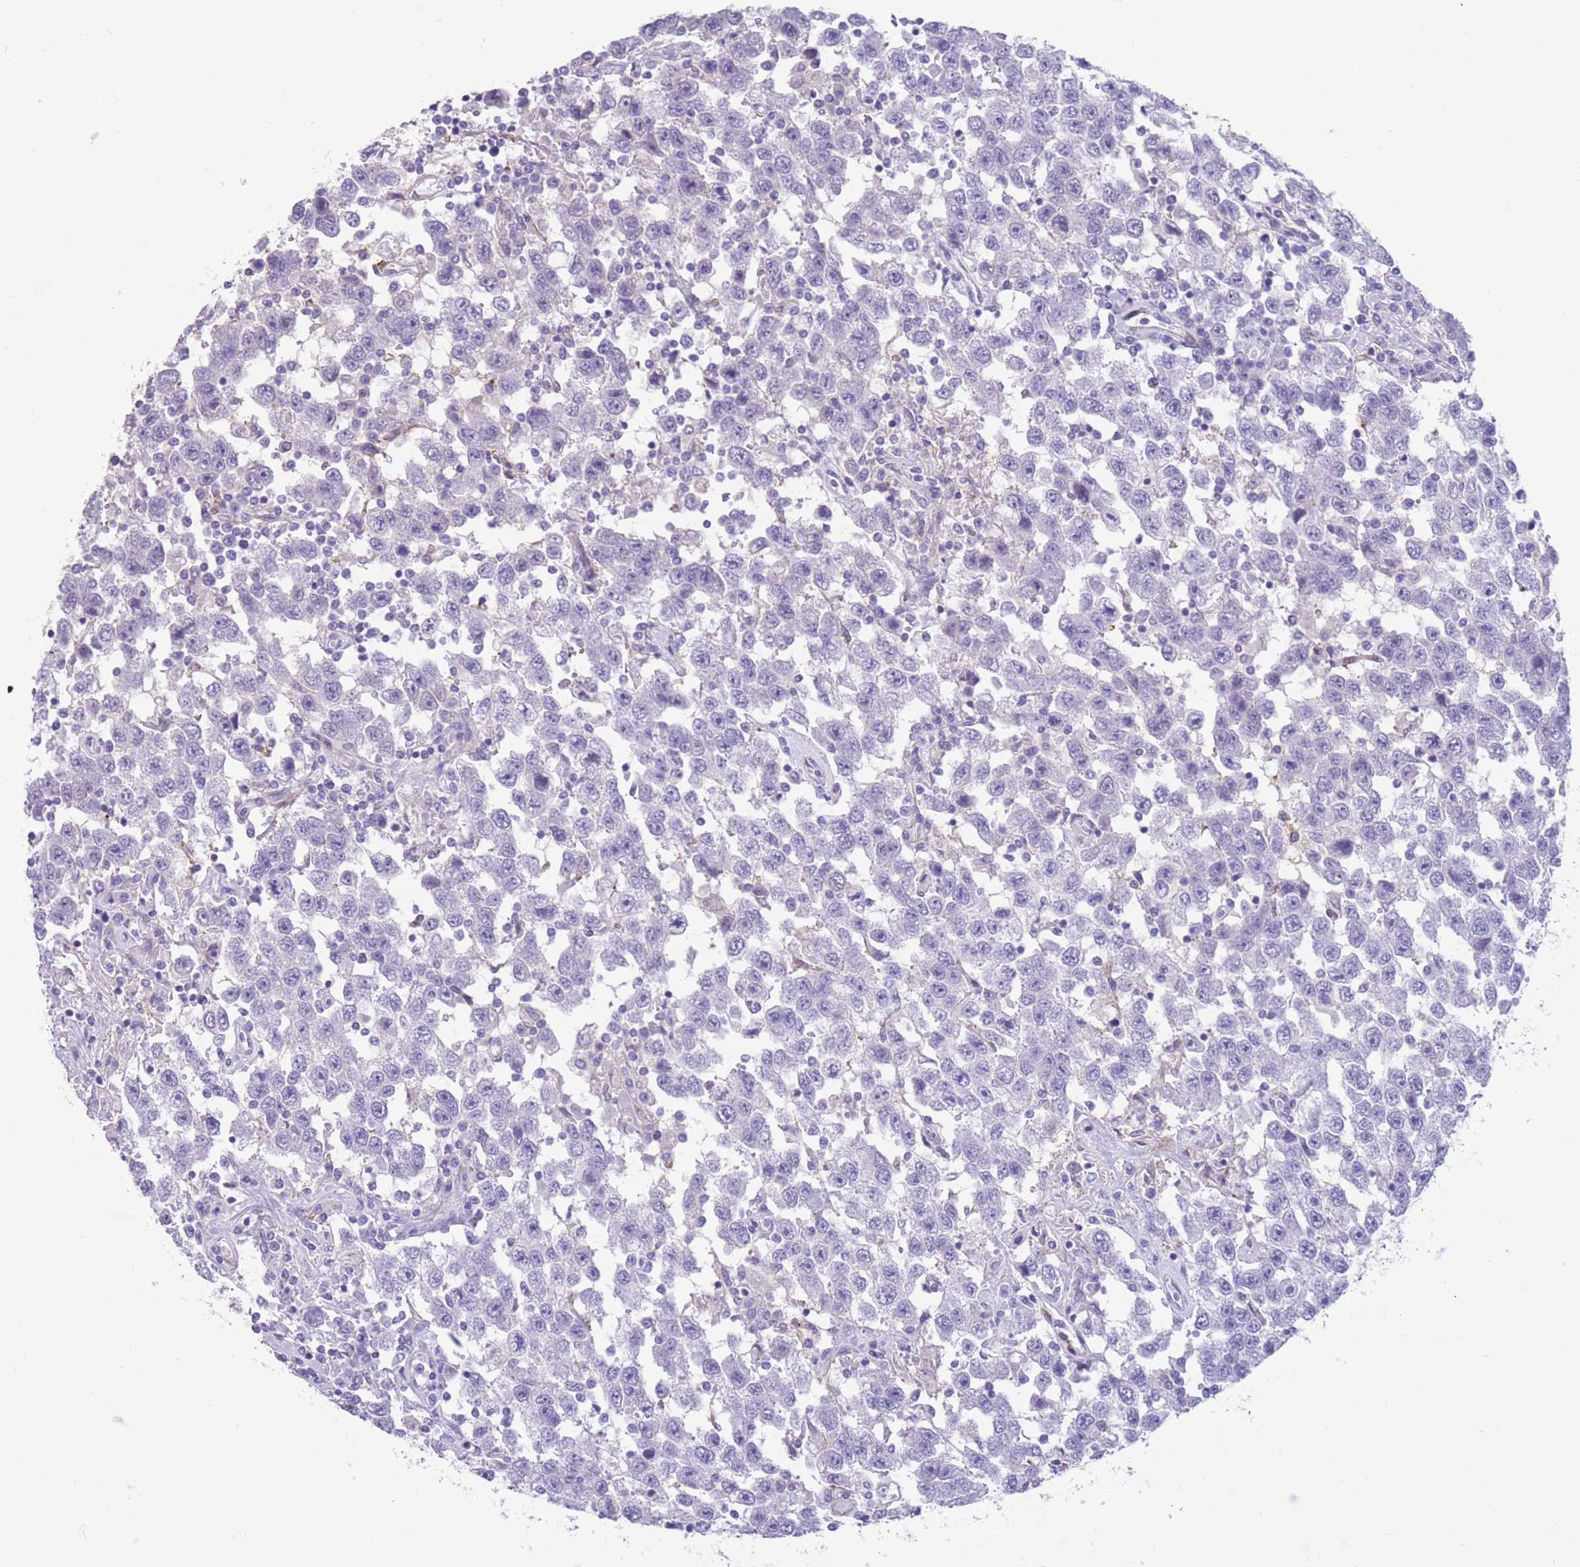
{"staining": {"intensity": "negative", "quantity": "none", "location": "none"}, "tissue": "testis cancer", "cell_type": "Tumor cells", "image_type": "cancer", "snomed": [{"axis": "morphology", "description": "Seminoma, NOS"}, {"axis": "topography", "description": "Testis"}], "caption": "A high-resolution histopathology image shows immunohistochemistry (IHC) staining of seminoma (testis), which demonstrates no significant expression in tumor cells.", "gene": "DPYD", "patient": {"sex": "male", "age": 41}}